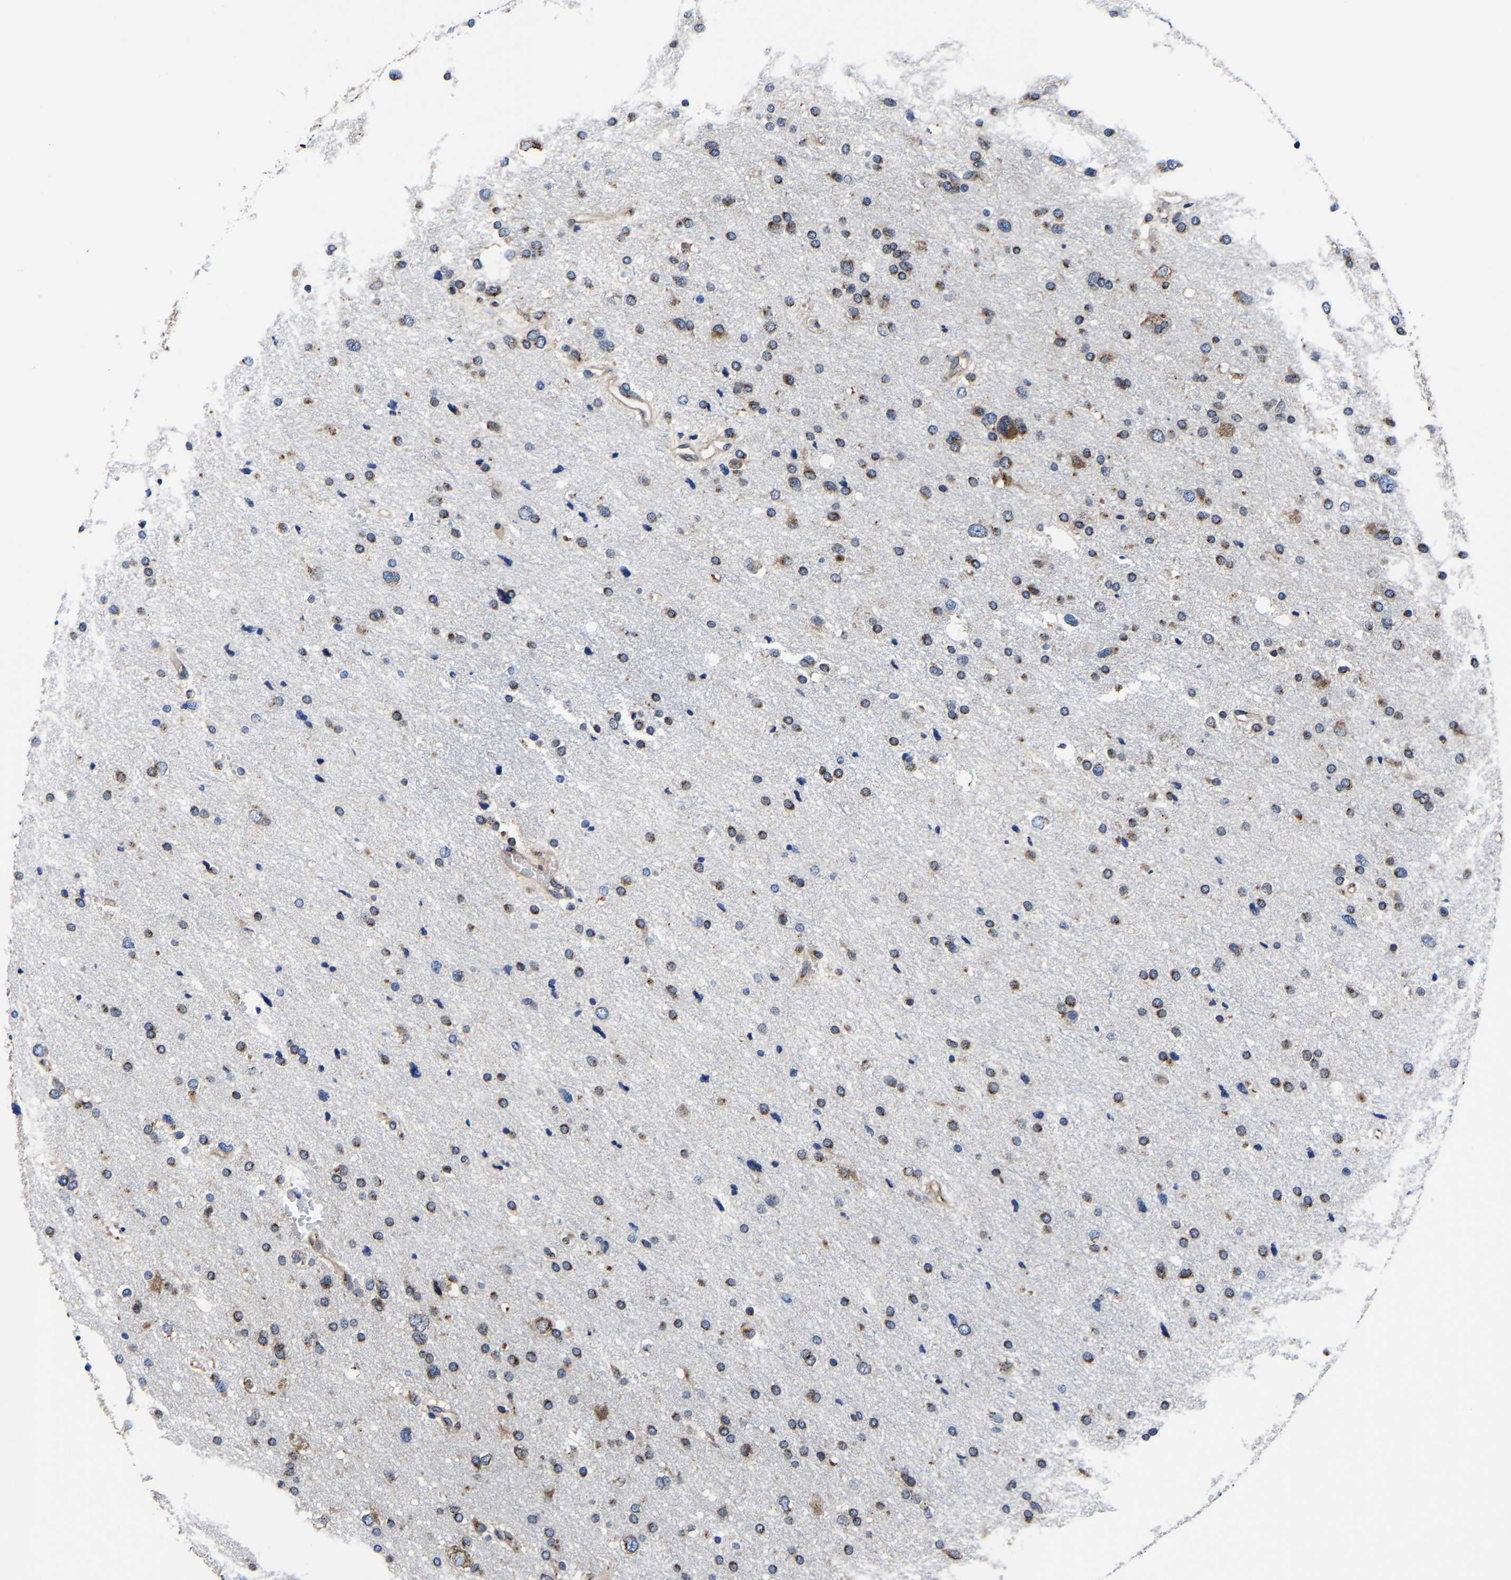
{"staining": {"intensity": "moderate", "quantity": ">75%", "location": "cytoplasmic/membranous"}, "tissue": "glioma", "cell_type": "Tumor cells", "image_type": "cancer", "snomed": [{"axis": "morphology", "description": "Glioma, malignant, Low grade"}, {"axis": "topography", "description": "Brain"}], "caption": "About >75% of tumor cells in glioma display moderate cytoplasmic/membranous protein expression as visualized by brown immunohistochemical staining.", "gene": "EBAG9", "patient": {"sex": "female", "age": 37}}